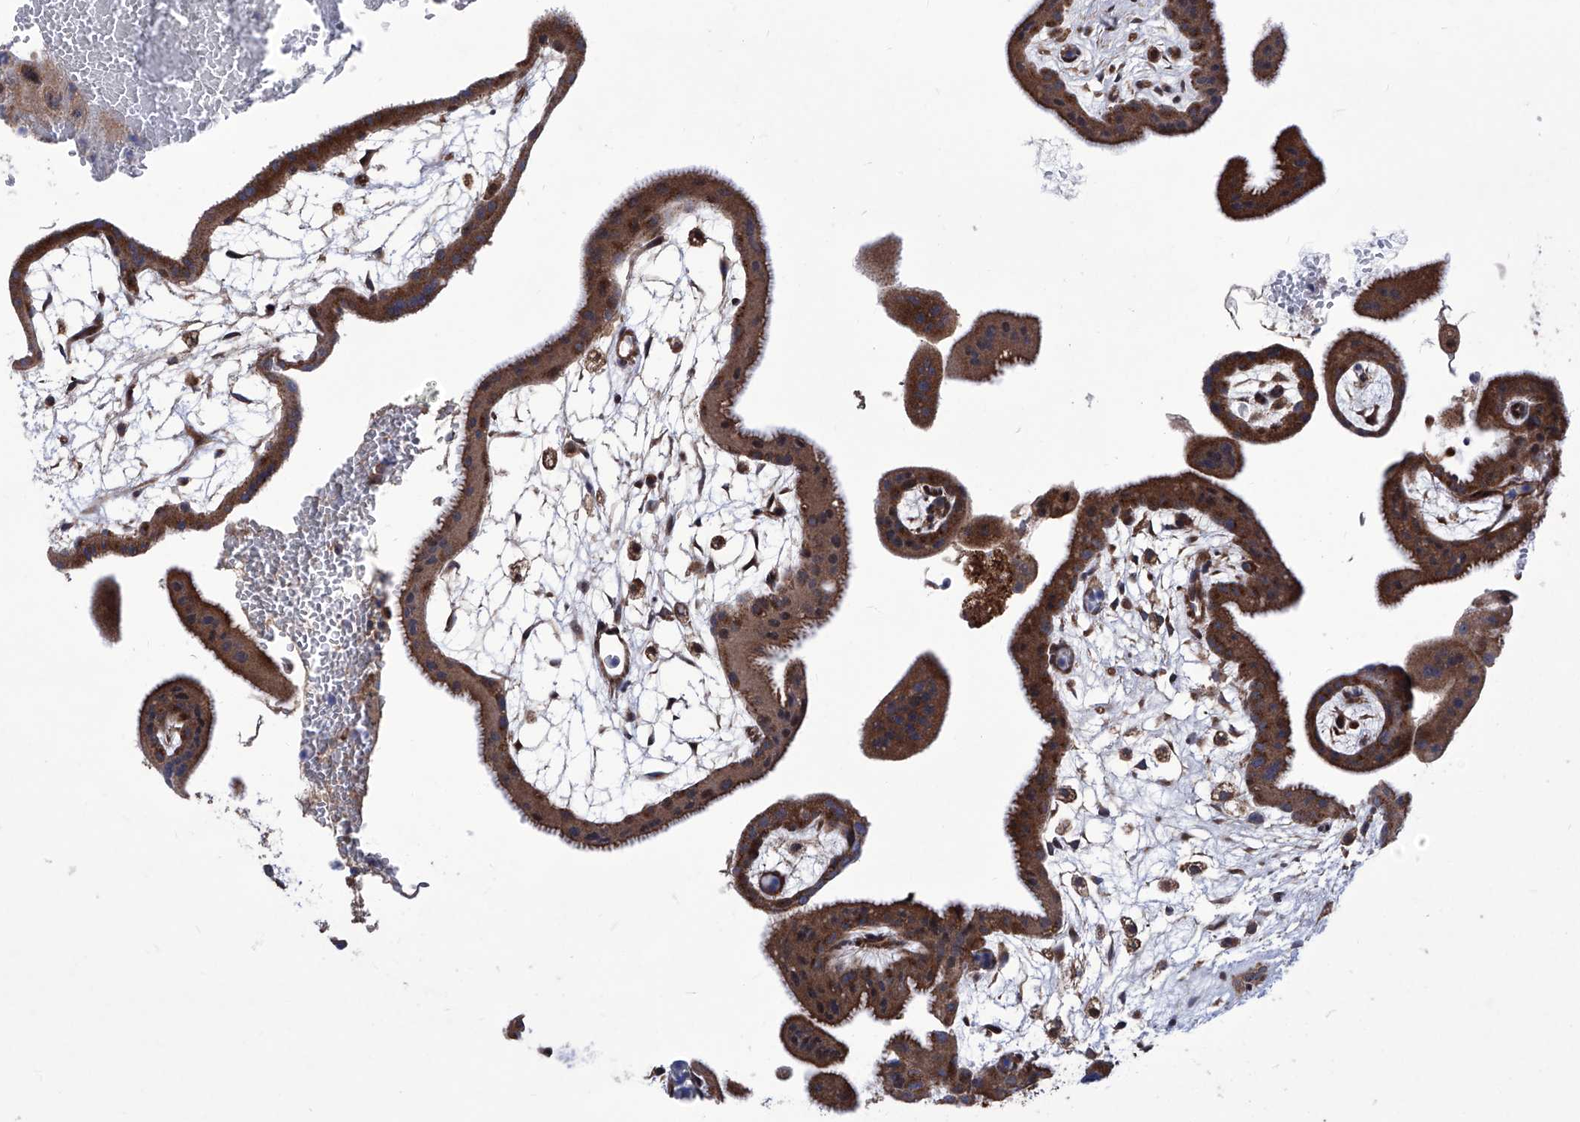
{"staining": {"intensity": "strong", "quantity": ">75%", "location": "cytoplasmic/membranous,nuclear"}, "tissue": "placenta", "cell_type": "Decidual cells", "image_type": "normal", "snomed": [{"axis": "morphology", "description": "Normal tissue, NOS"}, {"axis": "topography", "description": "Placenta"}], "caption": "Protein staining of normal placenta displays strong cytoplasmic/membranous,nuclear positivity in approximately >75% of decidual cells. (DAB = brown stain, brightfield microscopy at high magnification).", "gene": "KTI12", "patient": {"sex": "female", "age": 35}}